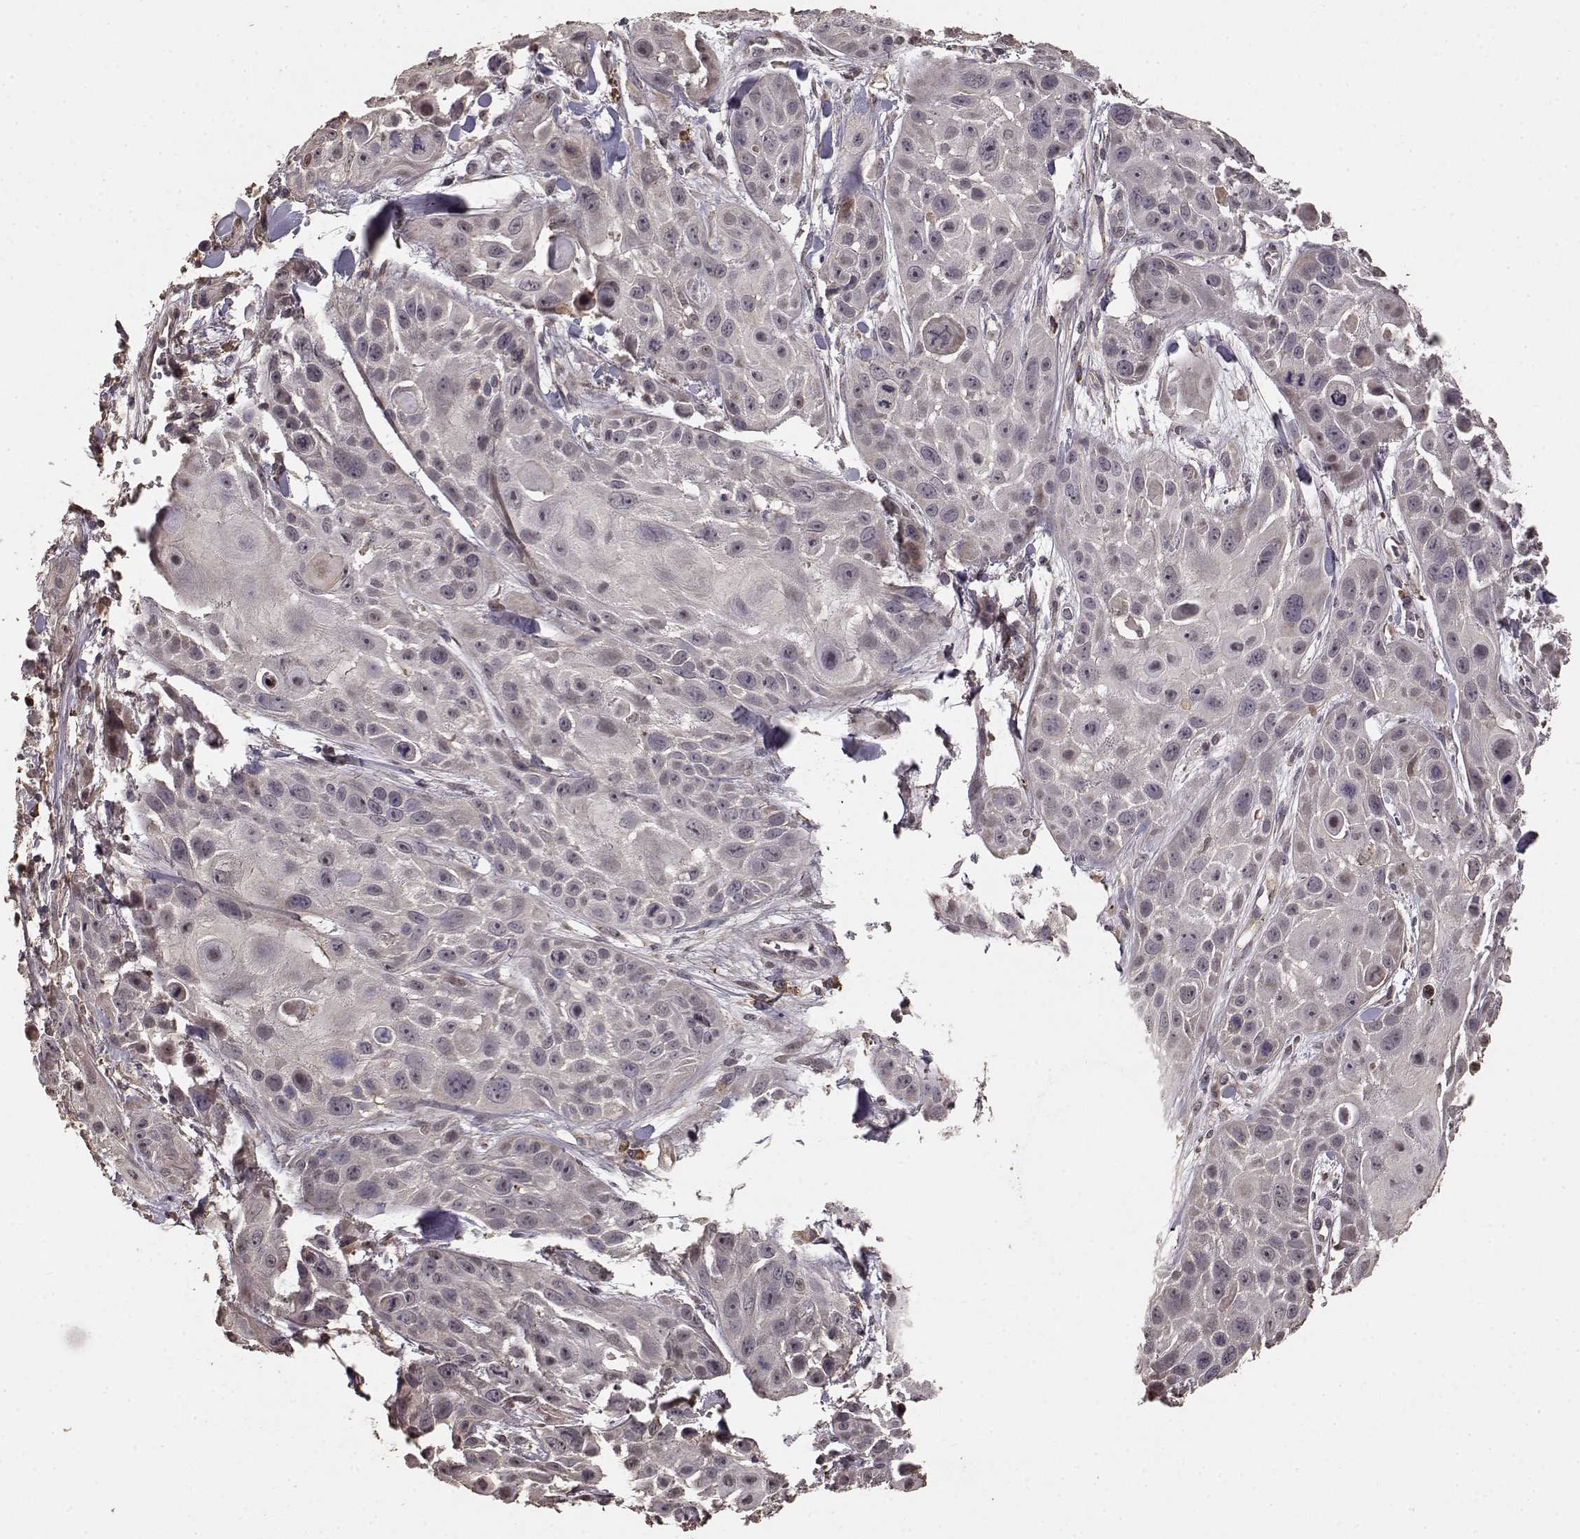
{"staining": {"intensity": "negative", "quantity": "none", "location": "none"}, "tissue": "skin cancer", "cell_type": "Tumor cells", "image_type": "cancer", "snomed": [{"axis": "morphology", "description": "Squamous cell carcinoma, NOS"}, {"axis": "topography", "description": "Skin"}, {"axis": "topography", "description": "Anal"}], "caption": "Immunohistochemical staining of human skin squamous cell carcinoma reveals no significant positivity in tumor cells.", "gene": "USP15", "patient": {"sex": "female", "age": 75}}